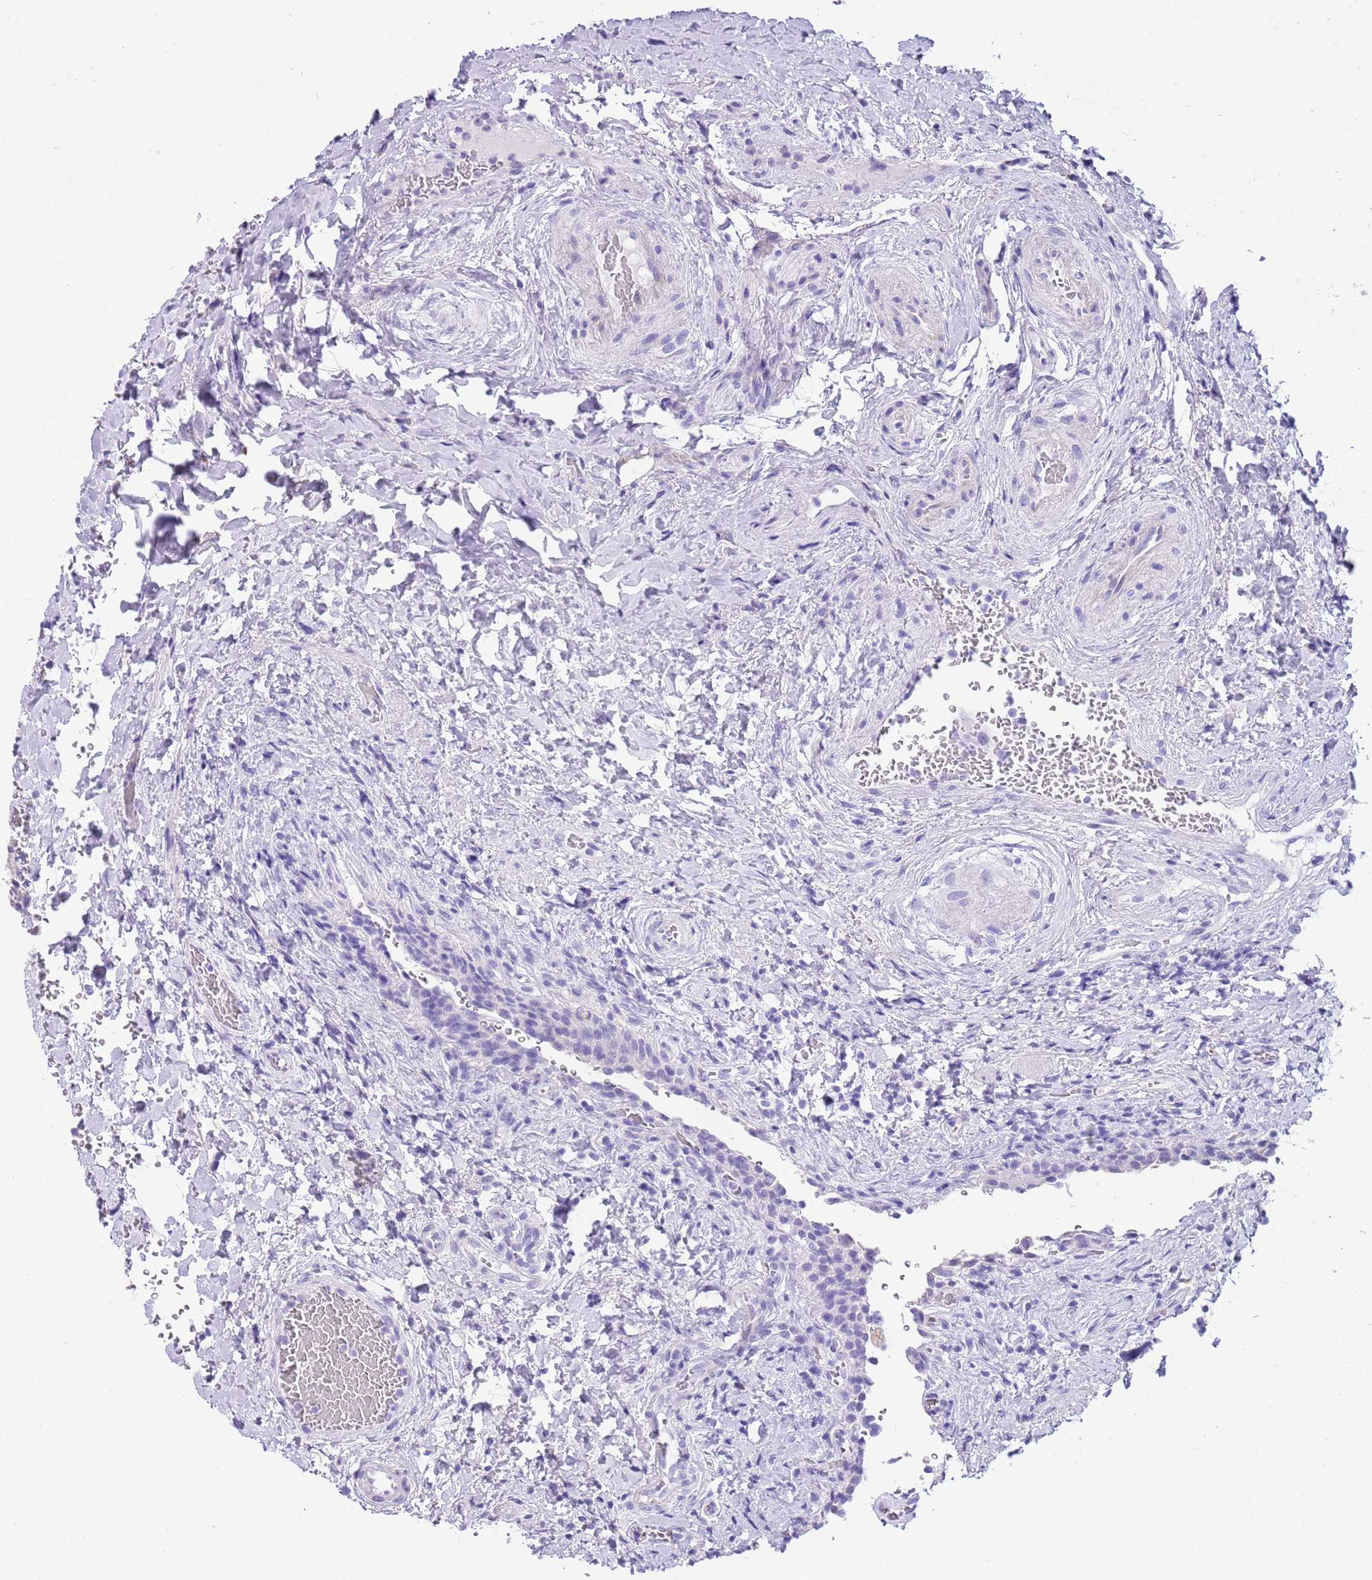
{"staining": {"intensity": "weak", "quantity": "<25%", "location": "cytoplasmic/membranous"}, "tissue": "urinary bladder", "cell_type": "Urothelial cells", "image_type": "normal", "snomed": [{"axis": "morphology", "description": "Normal tissue, NOS"}, {"axis": "morphology", "description": "Inflammation, NOS"}, {"axis": "topography", "description": "Urinary bladder"}], "caption": "Immunohistochemistry (IHC) of normal urinary bladder reveals no positivity in urothelial cells. (DAB immunohistochemistry (IHC), high magnification).", "gene": "ABHD17C", "patient": {"sex": "male", "age": 64}}